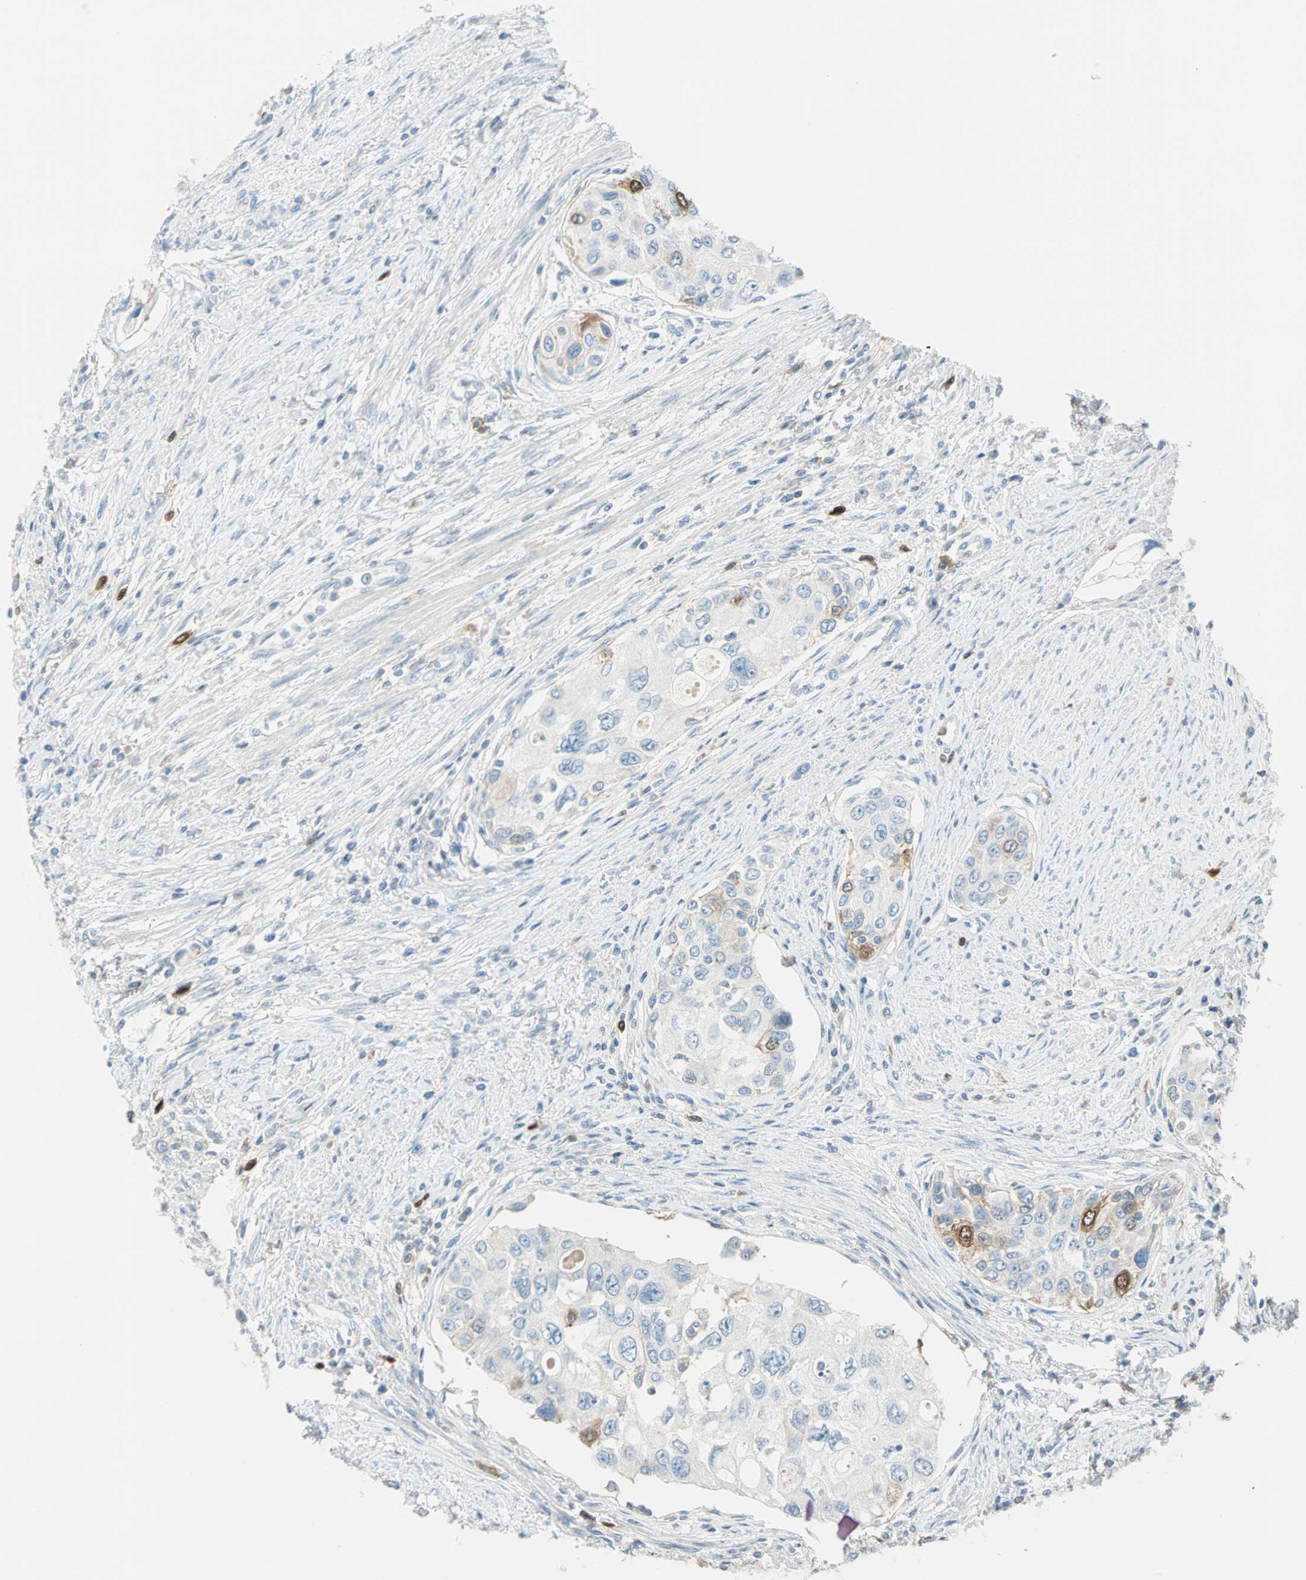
{"staining": {"intensity": "moderate", "quantity": "<25%", "location": "cytoplasmic/membranous,nuclear"}, "tissue": "urothelial cancer", "cell_type": "Tumor cells", "image_type": "cancer", "snomed": [{"axis": "morphology", "description": "Urothelial carcinoma, High grade"}, {"axis": "topography", "description": "Urinary bladder"}], "caption": "High-power microscopy captured an IHC histopathology image of high-grade urothelial carcinoma, revealing moderate cytoplasmic/membranous and nuclear positivity in about <25% of tumor cells.", "gene": "PTTG1", "patient": {"sex": "female", "age": 56}}